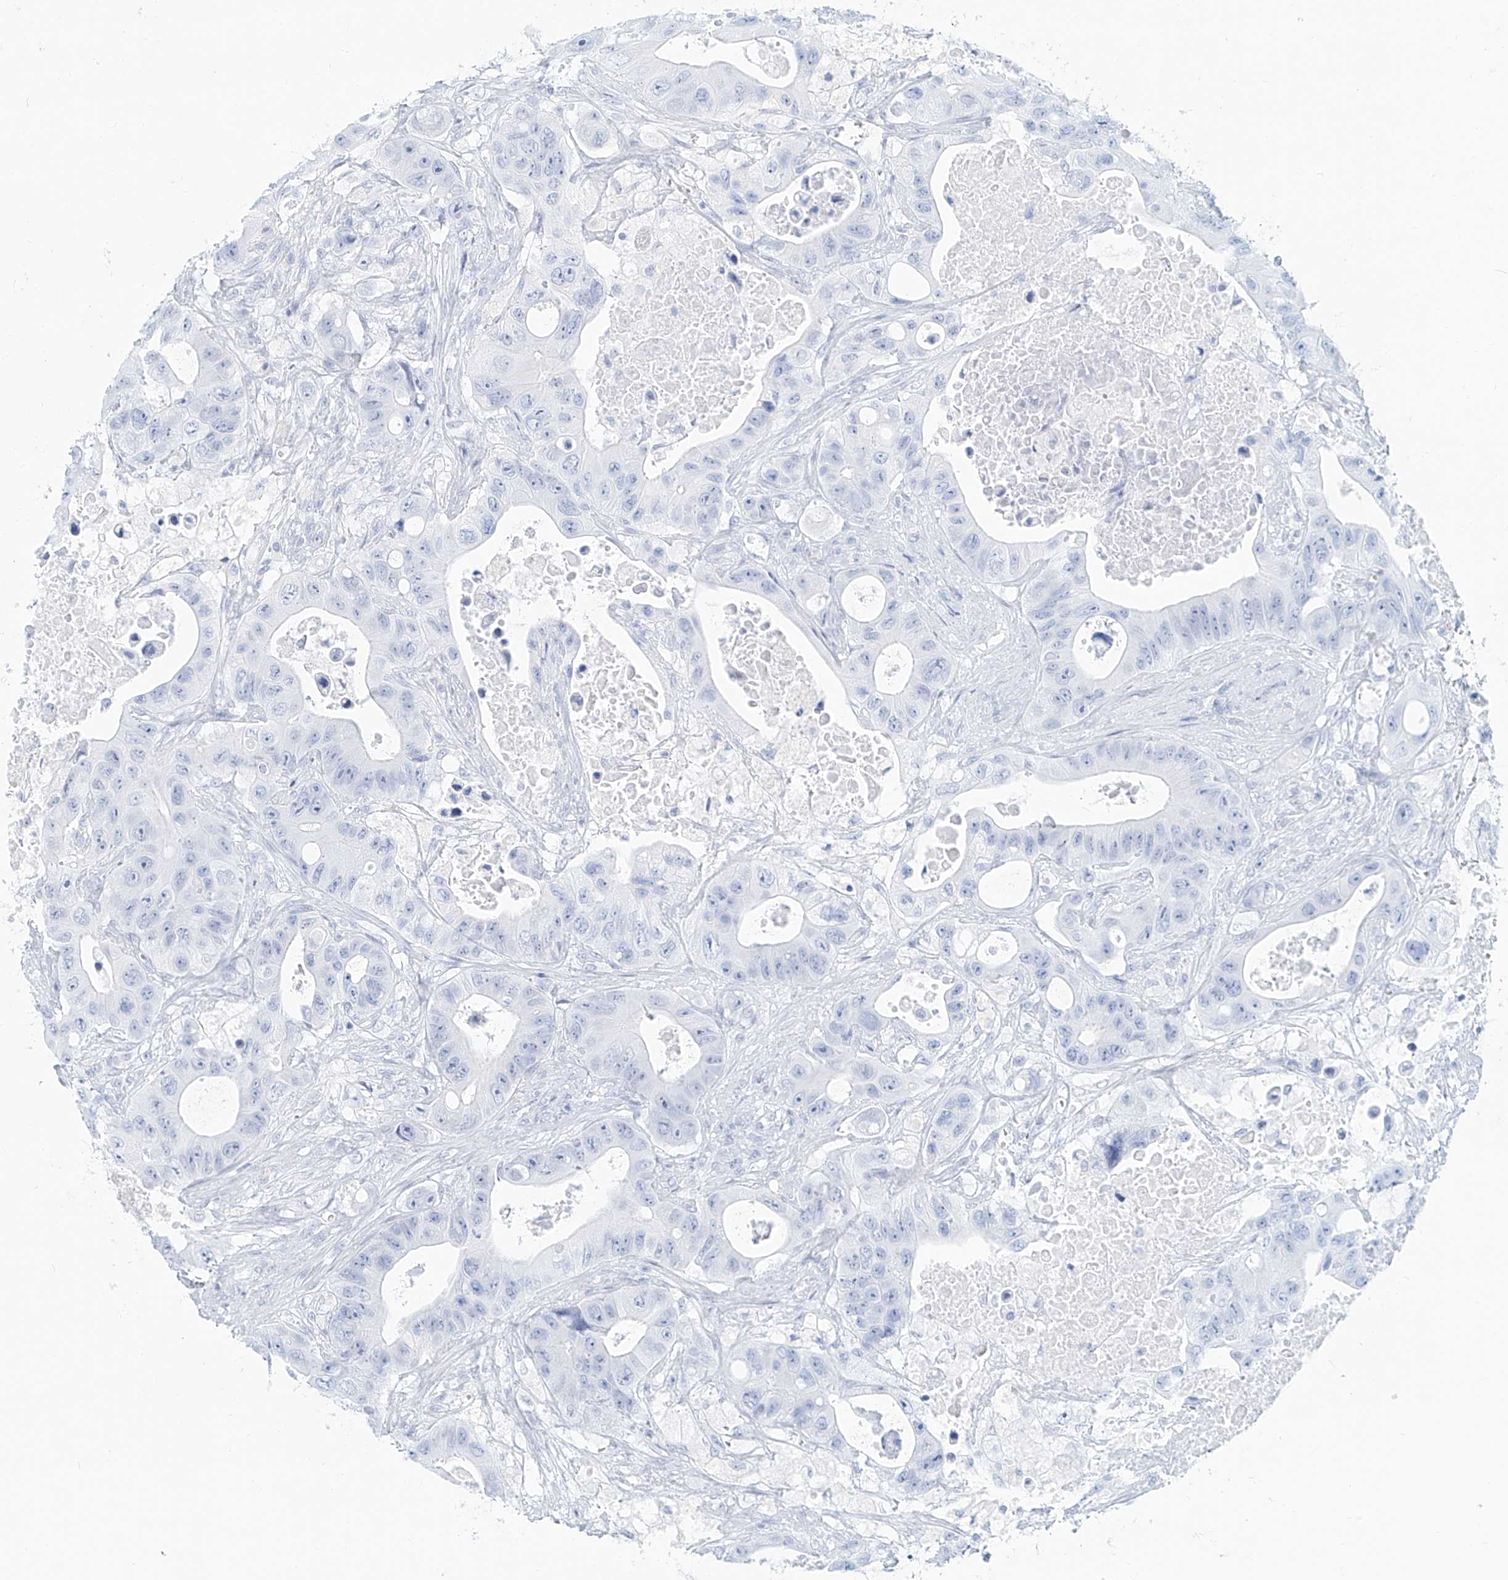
{"staining": {"intensity": "negative", "quantity": "none", "location": "none"}, "tissue": "colorectal cancer", "cell_type": "Tumor cells", "image_type": "cancer", "snomed": [{"axis": "morphology", "description": "Adenocarcinoma, NOS"}, {"axis": "topography", "description": "Colon"}], "caption": "The photomicrograph demonstrates no staining of tumor cells in colorectal cancer.", "gene": "SASH1", "patient": {"sex": "female", "age": 46}}